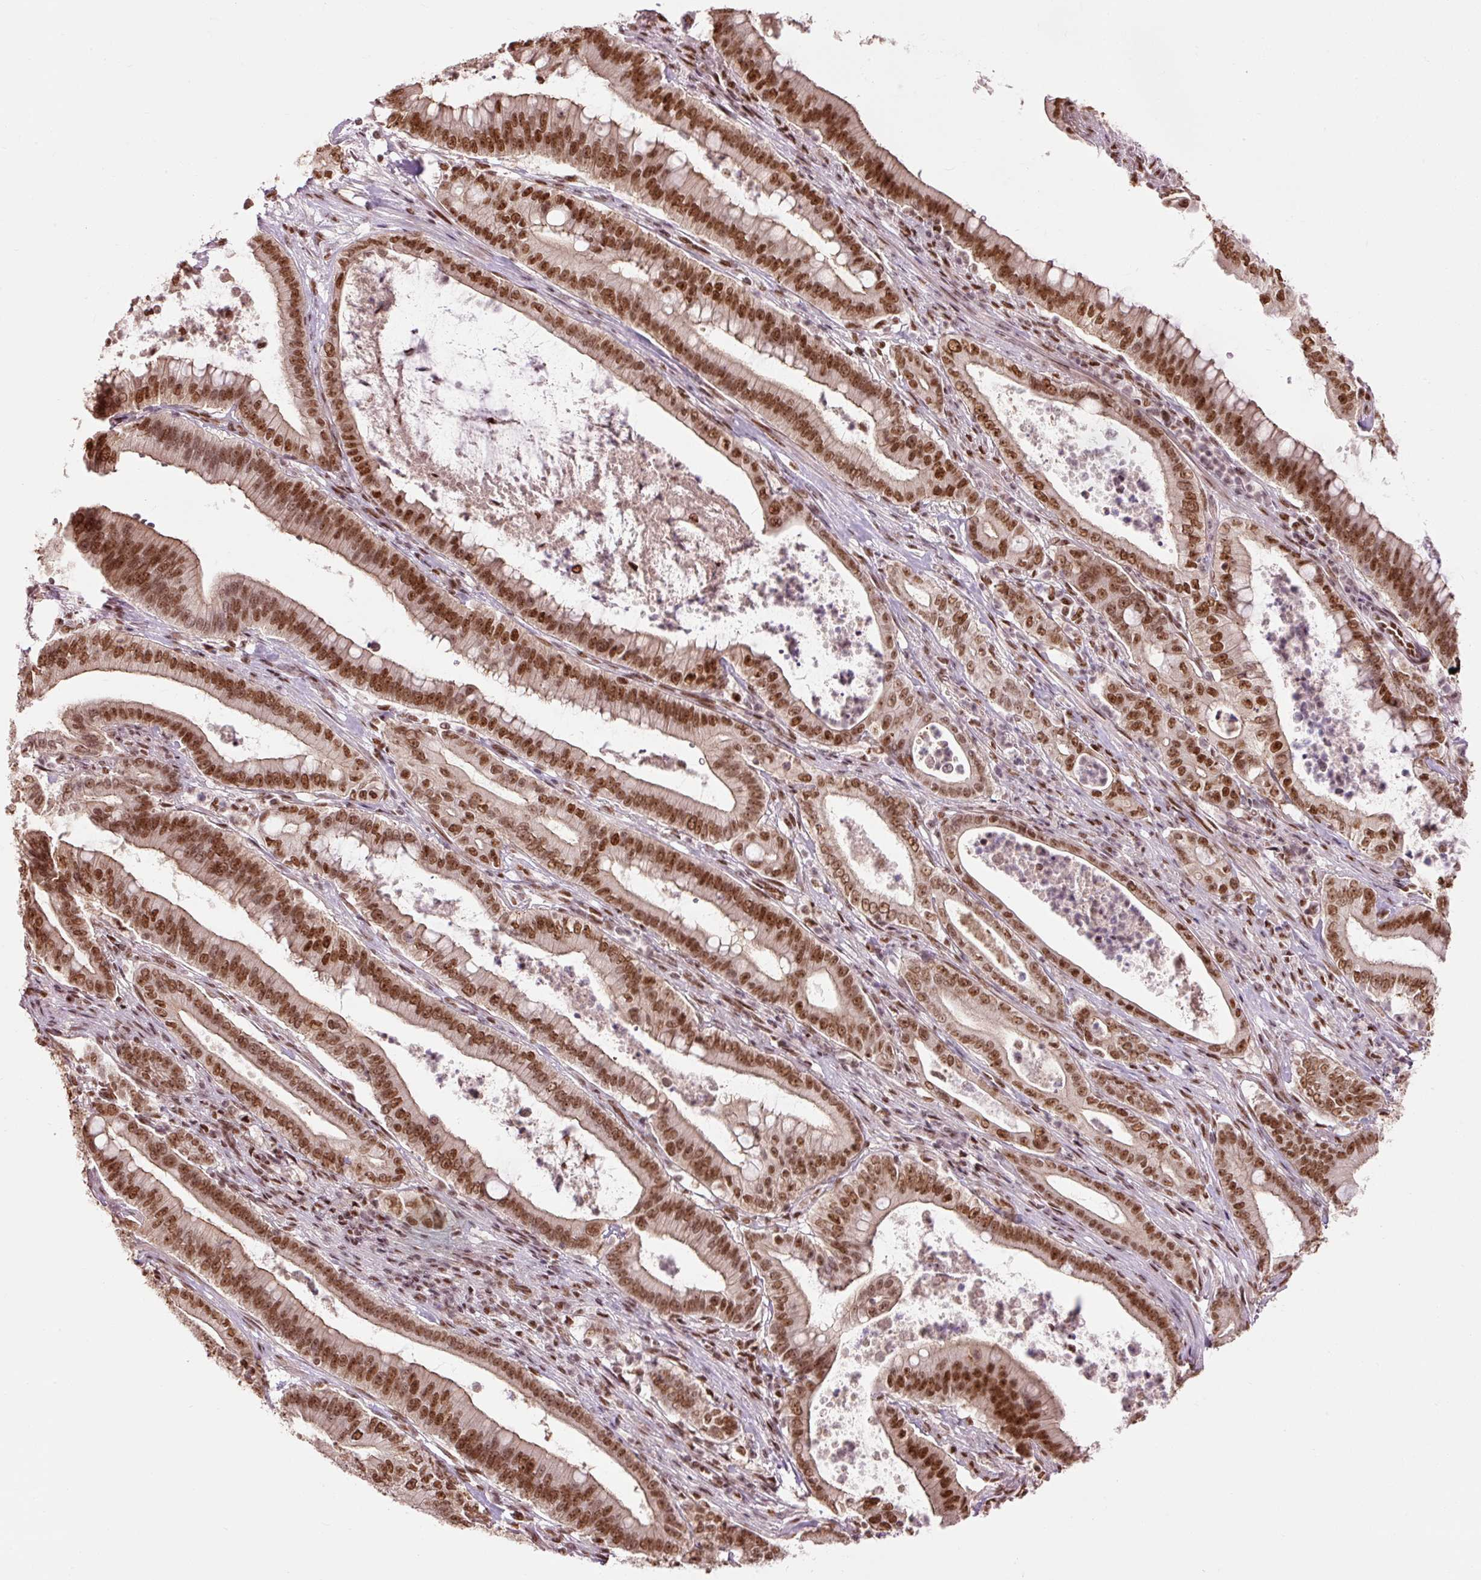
{"staining": {"intensity": "strong", "quantity": ">75%", "location": "cytoplasmic/membranous,nuclear"}, "tissue": "pancreatic cancer", "cell_type": "Tumor cells", "image_type": "cancer", "snomed": [{"axis": "morphology", "description": "Adenocarcinoma, NOS"}, {"axis": "topography", "description": "Pancreas"}], "caption": "Immunohistochemical staining of adenocarcinoma (pancreatic) demonstrates high levels of strong cytoplasmic/membranous and nuclear positivity in approximately >75% of tumor cells. (Brightfield microscopy of DAB IHC at high magnification).", "gene": "ZBTB44", "patient": {"sex": "male", "age": 71}}